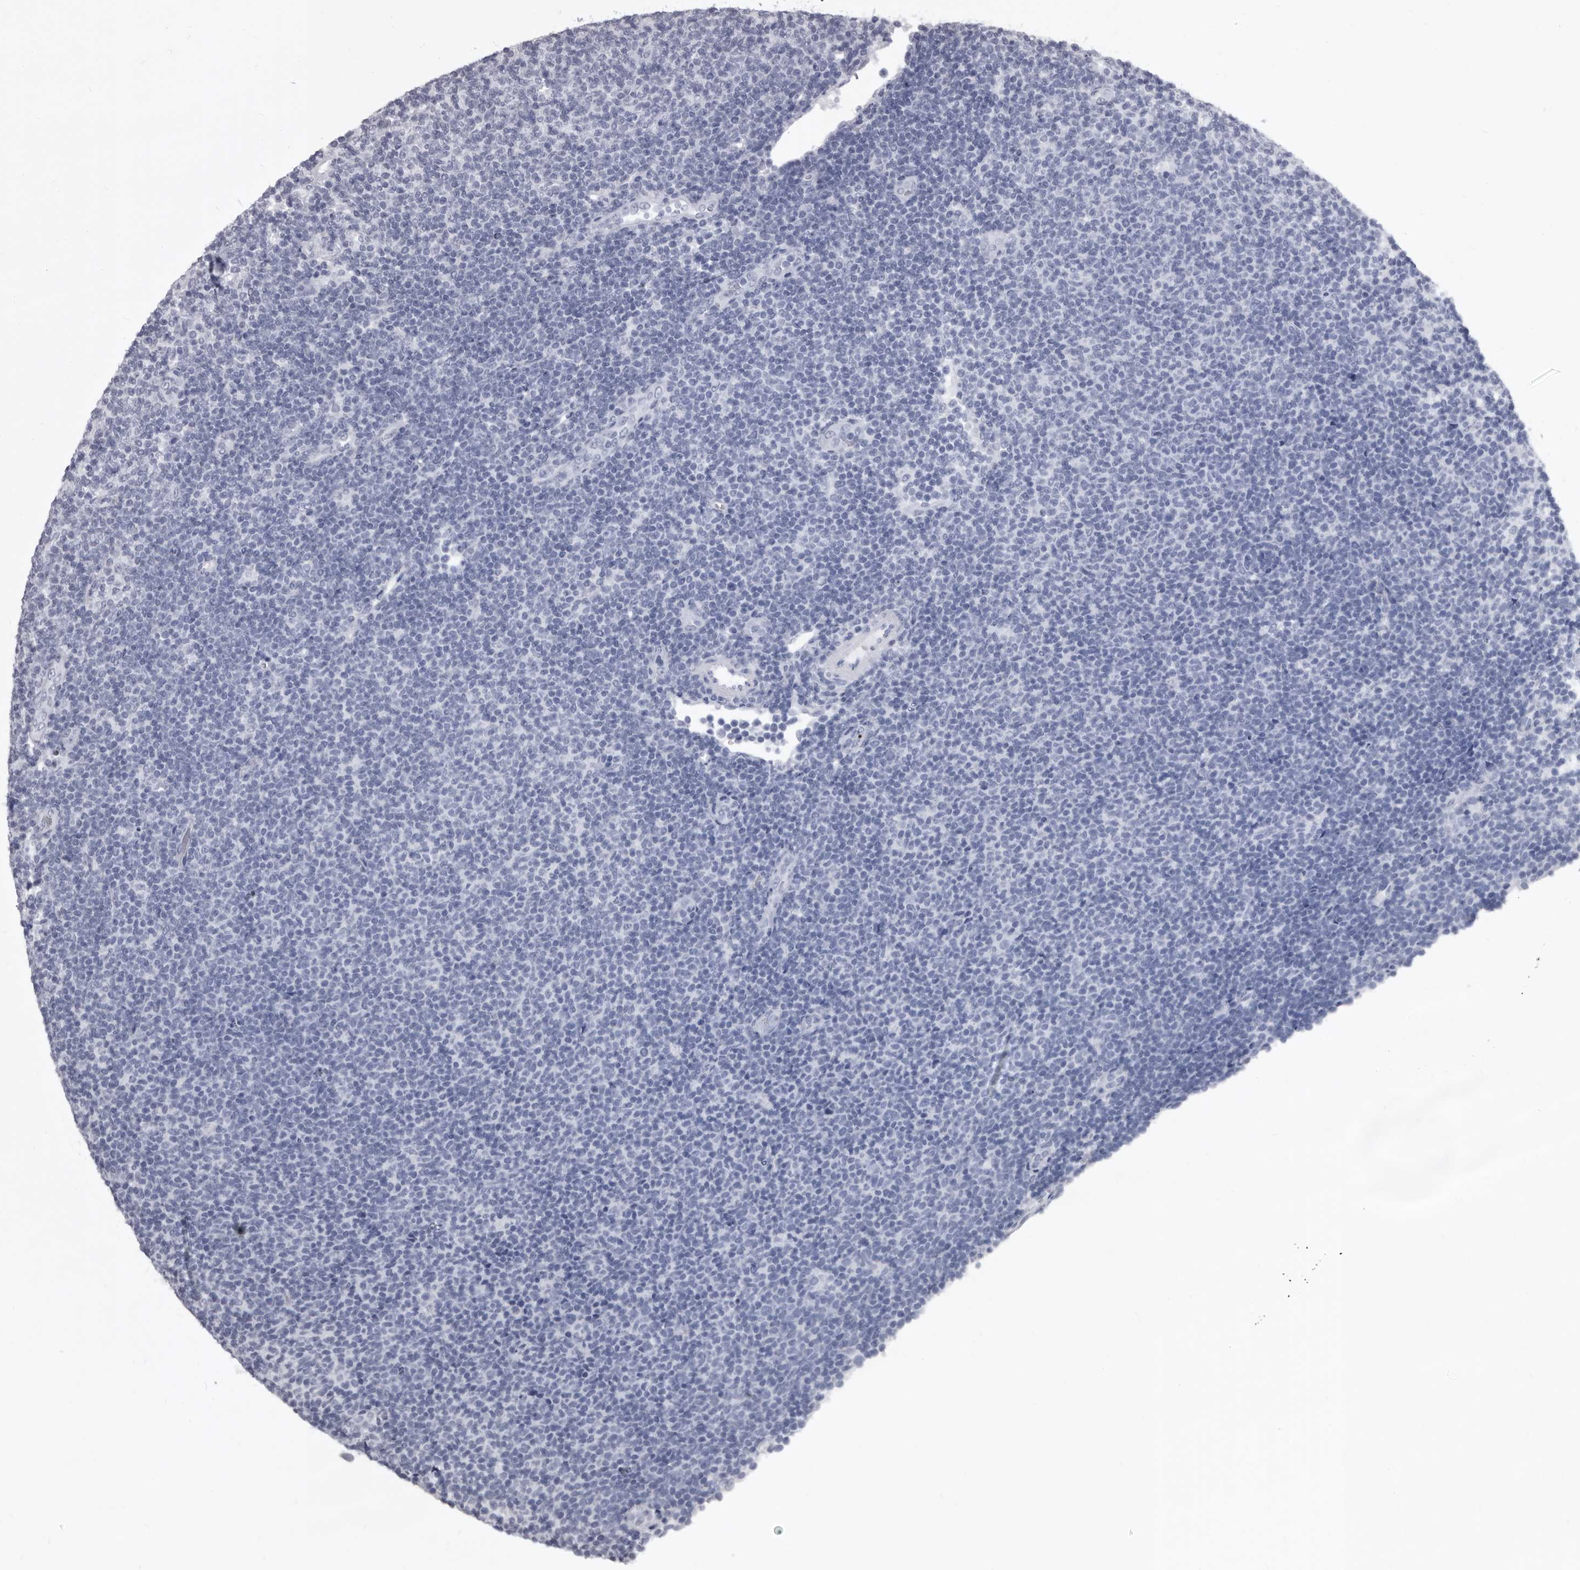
{"staining": {"intensity": "negative", "quantity": "none", "location": "none"}, "tissue": "lymphoma", "cell_type": "Tumor cells", "image_type": "cancer", "snomed": [{"axis": "morphology", "description": "Malignant lymphoma, non-Hodgkin's type, Low grade"}, {"axis": "topography", "description": "Lymph node"}], "caption": "Tumor cells show no significant staining in malignant lymphoma, non-Hodgkin's type (low-grade).", "gene": "GZMH", "patient": {"sex": "male", "age": 66}}